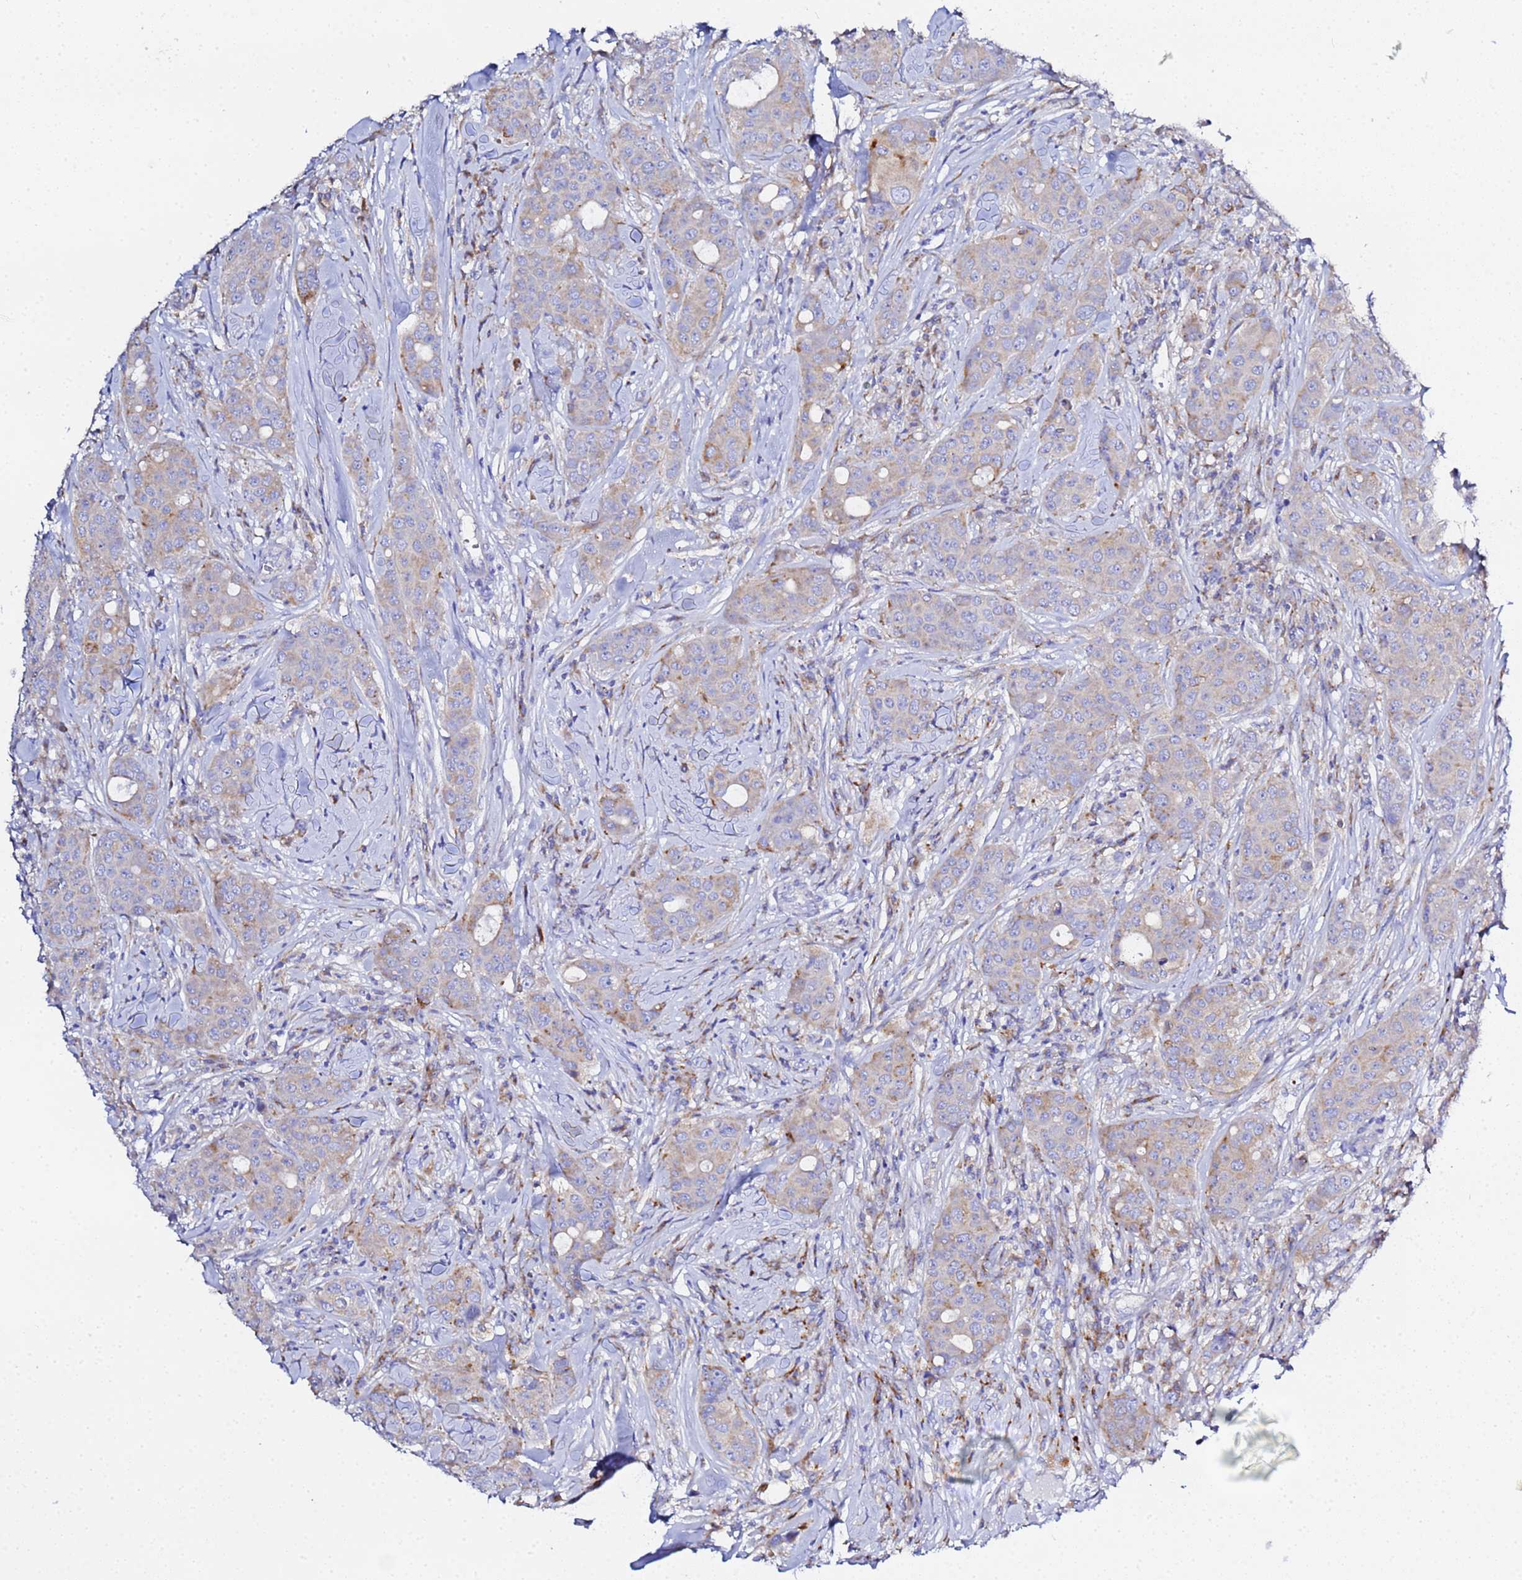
{"staining": {"intensity": "weak", "quantity": "<25%", "location": "cytoplasmic/membranous"}, "tissue": "breast cancer", "cell_type": "Tumor cells", "image_type": "cancer", "snomed": [{"axis": "morphology", "description": "Duct carcinoma"}, {"axis": "topography", "description": "Breast"}], "caption": "Intraductal carcinoma (breast) was stained to show a protein in brown. There is no significant positivity in tumor cells.", "gene": "VTI1B", "patient": {"sex": "female", "age": 43}}